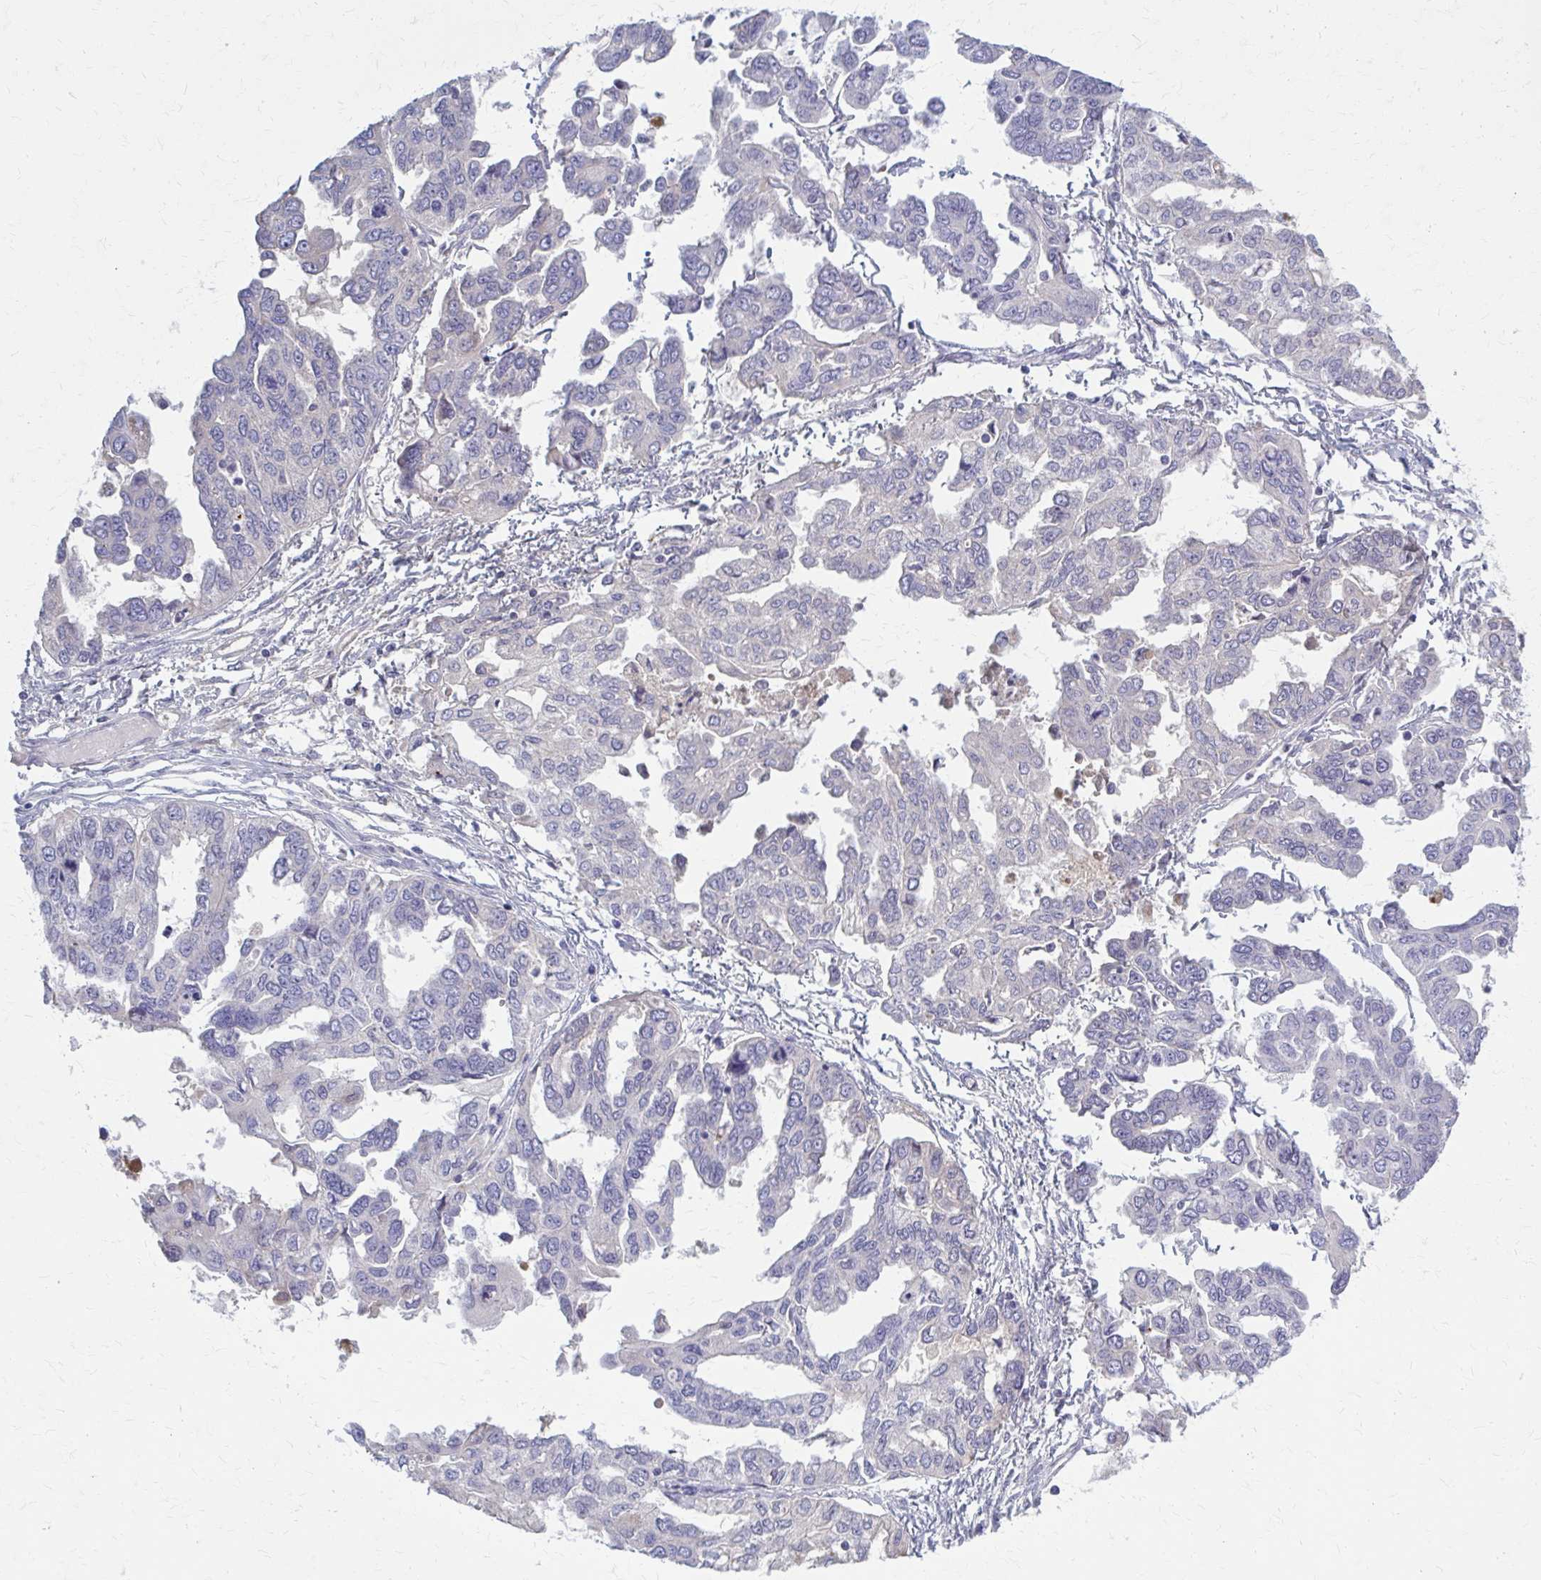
{"staining": {"intensity": "negative", "quantity": "none", "location": "none"}, "tissue": "ovarian cancer", "cell_type": "Tumor cells", "image_type": "cancer", "snomed": [{"axis": "morphology", "description": "Cystadenocarcinoma, serous, NOS"}, {"axis": "topography", "description": "Ovary"}], "caption": "Immunohistochemical staining of human ovarian cancer reveals no significant positivity in tumor cells. The staining was performed using DAB to visualize the protein expression in brown, while the nuclei were stained in blue with hematoxylin (Magnification: 20x).", "gene": "SERPIND1", "patient": {"sex": "female", "age": 53}}